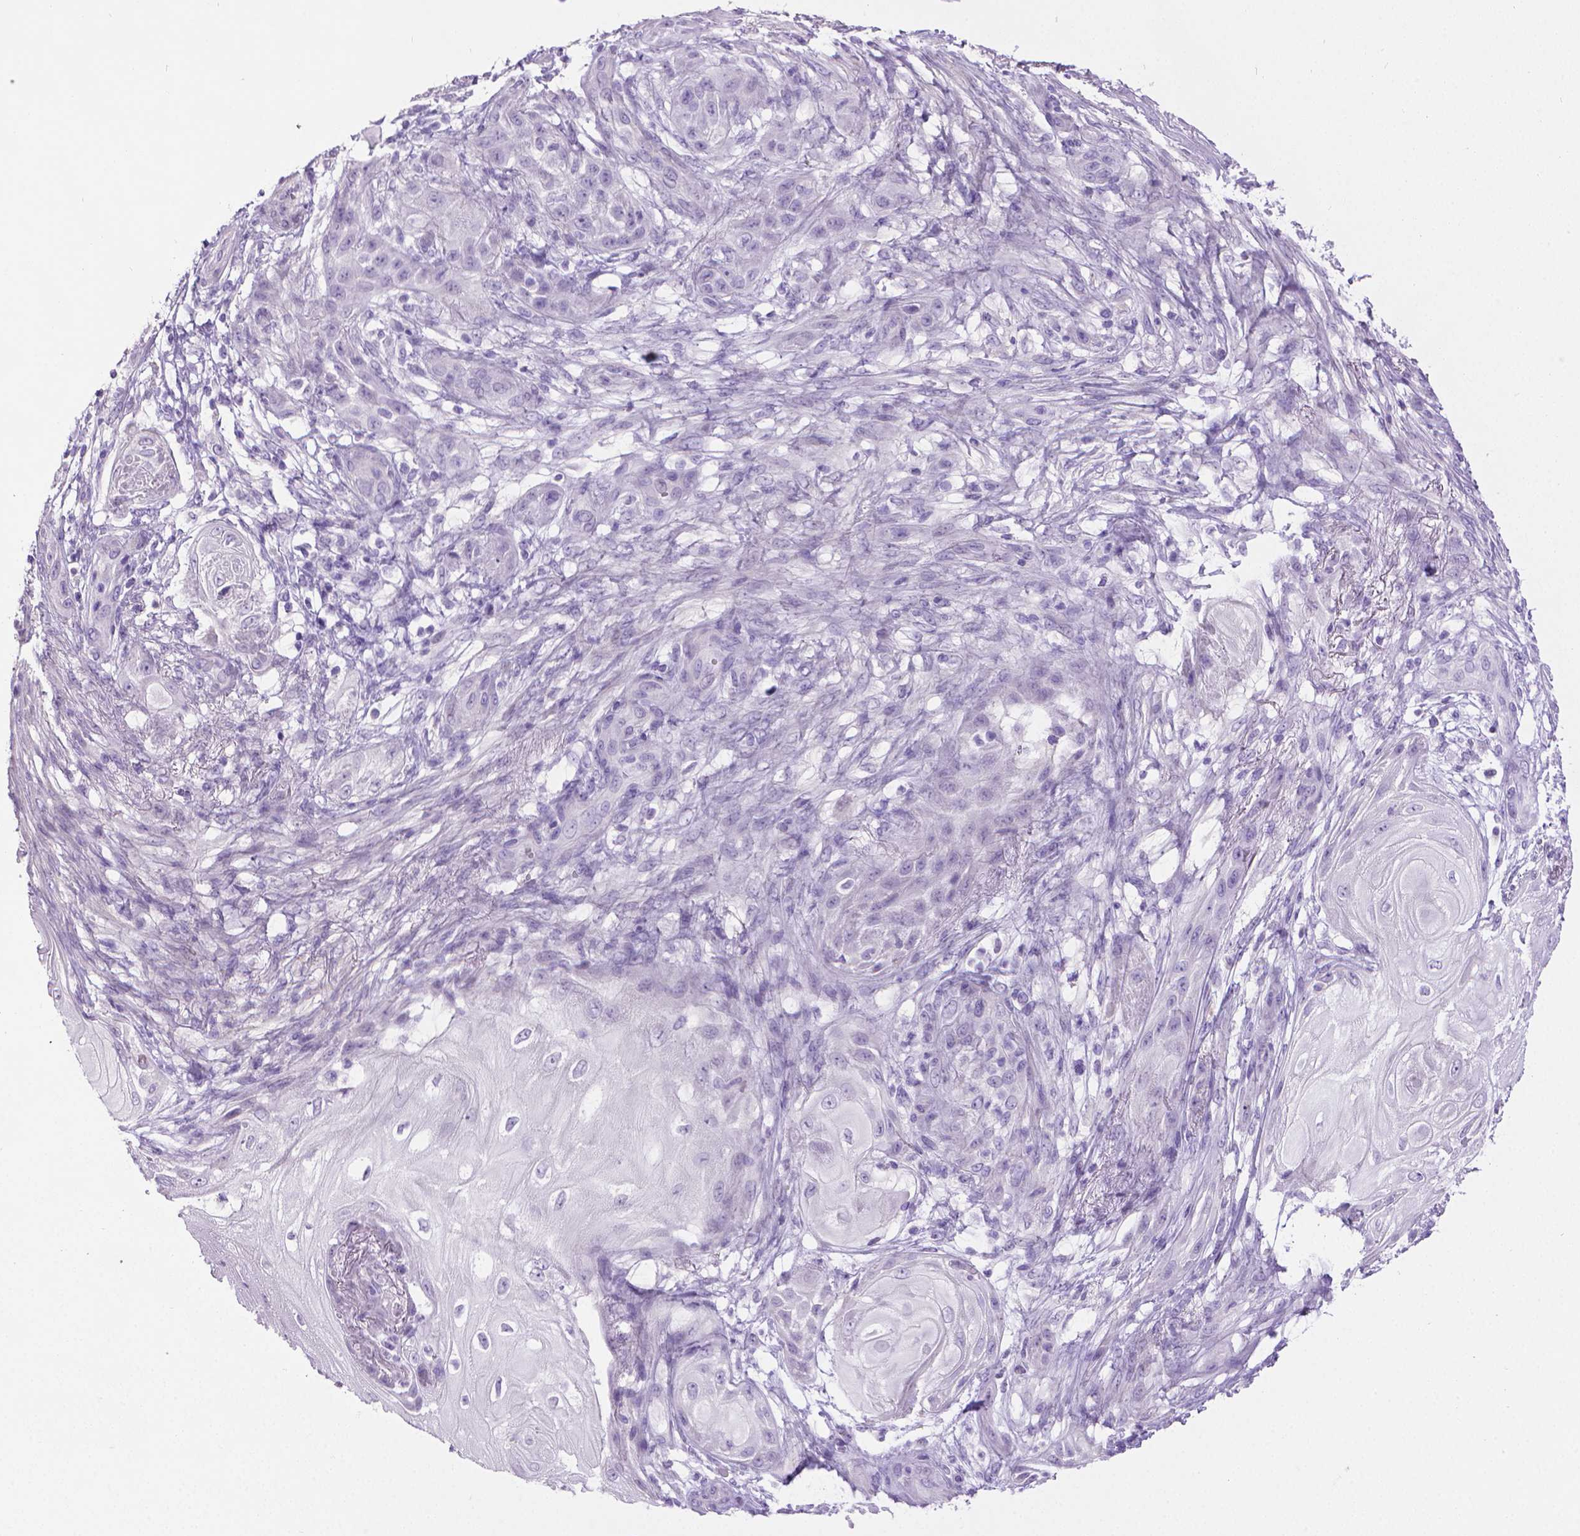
{"staining": {"intensity": "negative", "quantity": "none", "location": "none"}, "tissue": "skin cancer", "cell_type": "Tumor cells", "image_type": "cancer", "snomed": [{"axis": "morphology", "description": "Squamous cell carcinoma, NOS"}, {"axis": "topography", "description": "Skin"}], "caption": "DAB immunohistochemical staining of skin squamous cell carcinoma exhibits no significant positivity in tumor cells.", "gene": "PNMA2", "patient": {"sex": "male", "age": 62}}